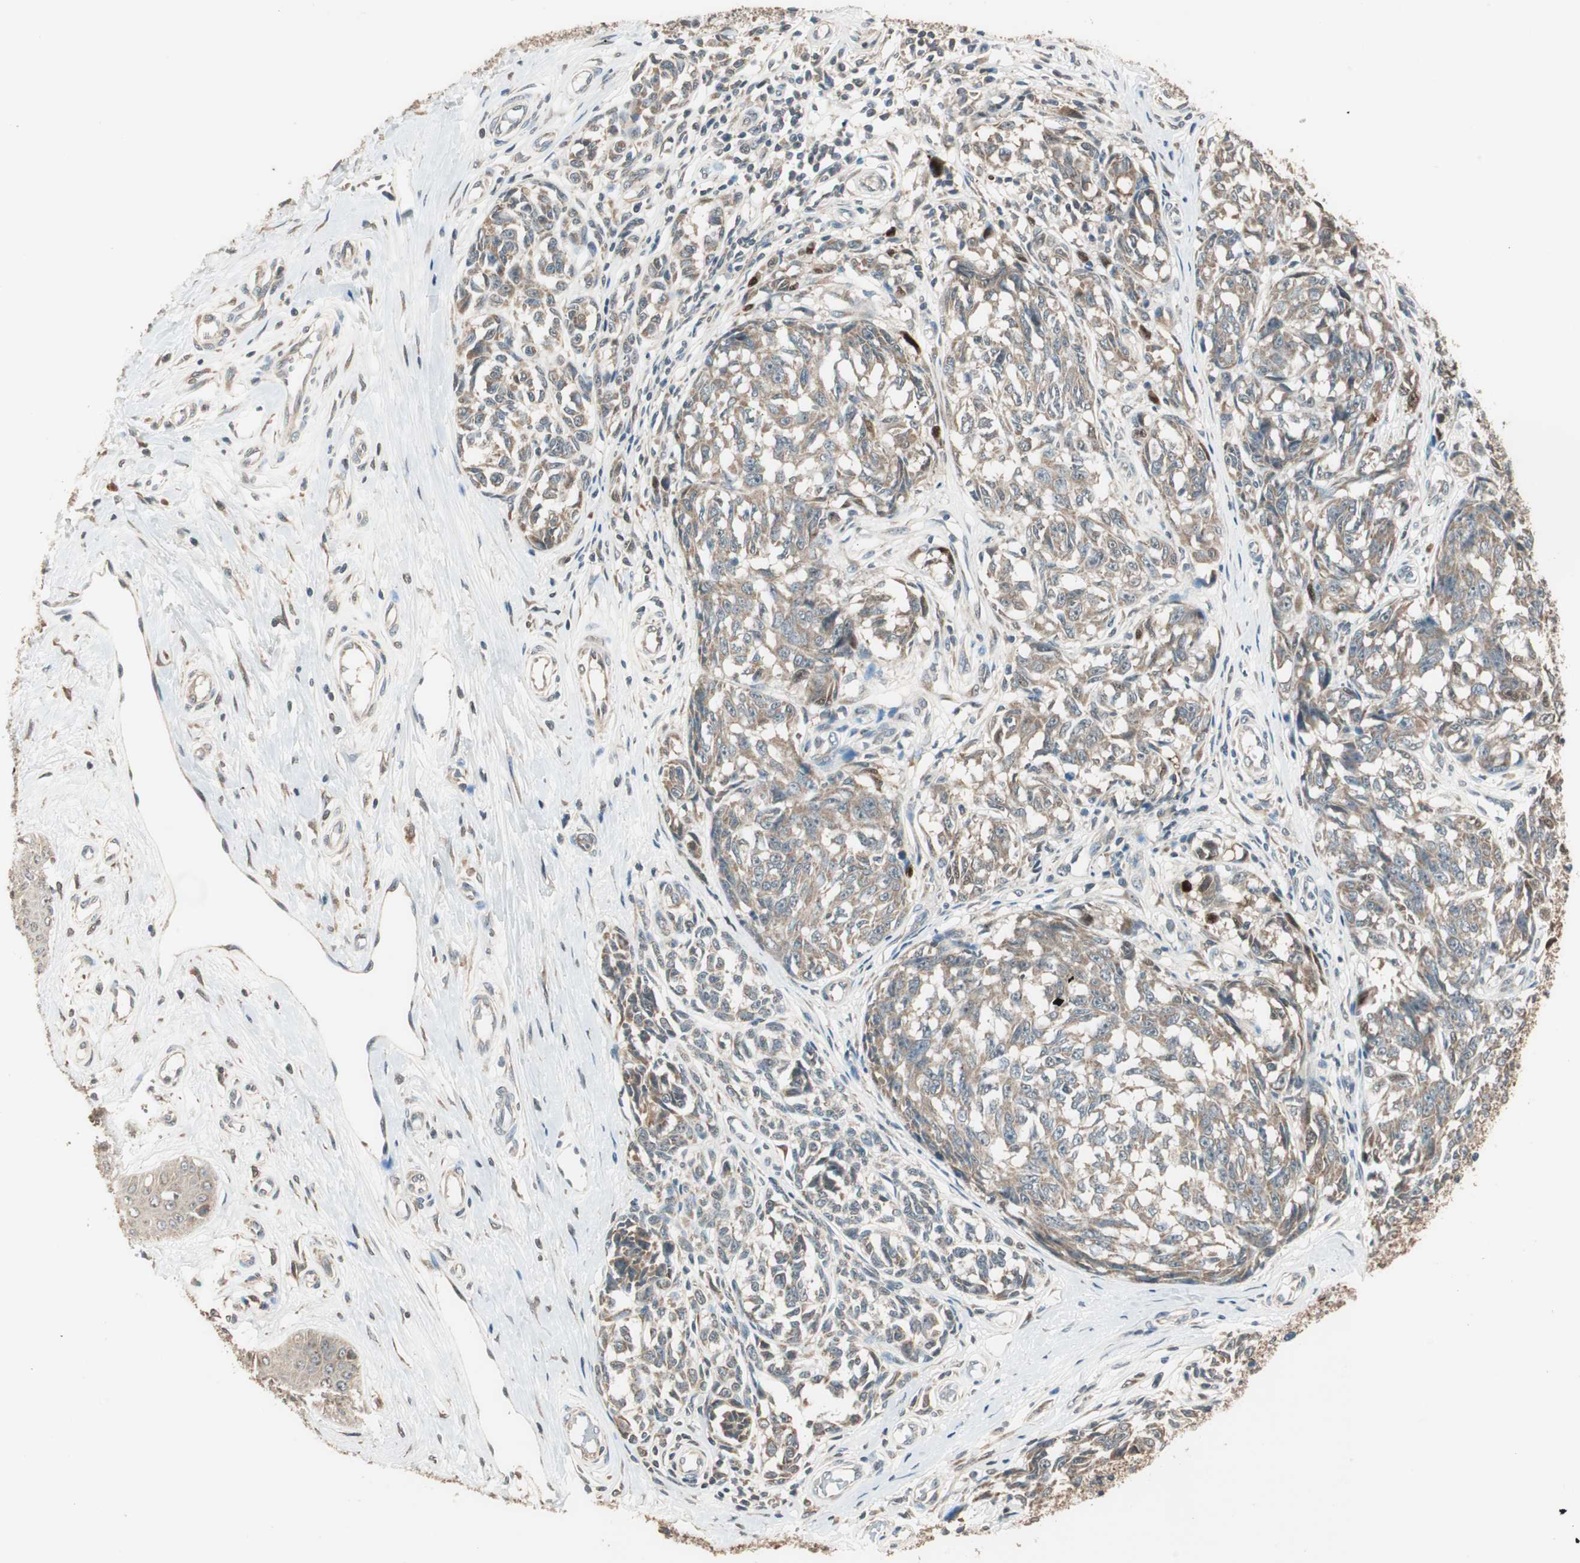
{"staining": {"intensity": "weak", "quantity": ">75%", "location": "cytoplasmic/membranous"}, "tissue": "melanoma", "cell_type": "Tumor cells", "image_type": "cancer", "snomed": [{"axis": "morphology", "description": "Malignant melanoma, NOS"}, {"axis": "topography", "description": "Skin"}], "caption": "Immunohistochemical staining of human malignant melanoma demonstrates low levels of weak cytoplasmic/membranous positivity in approximately >75% of tumor cells.", "gene": "TRIM21", "patient": {"sex": "female", "age": 64}}